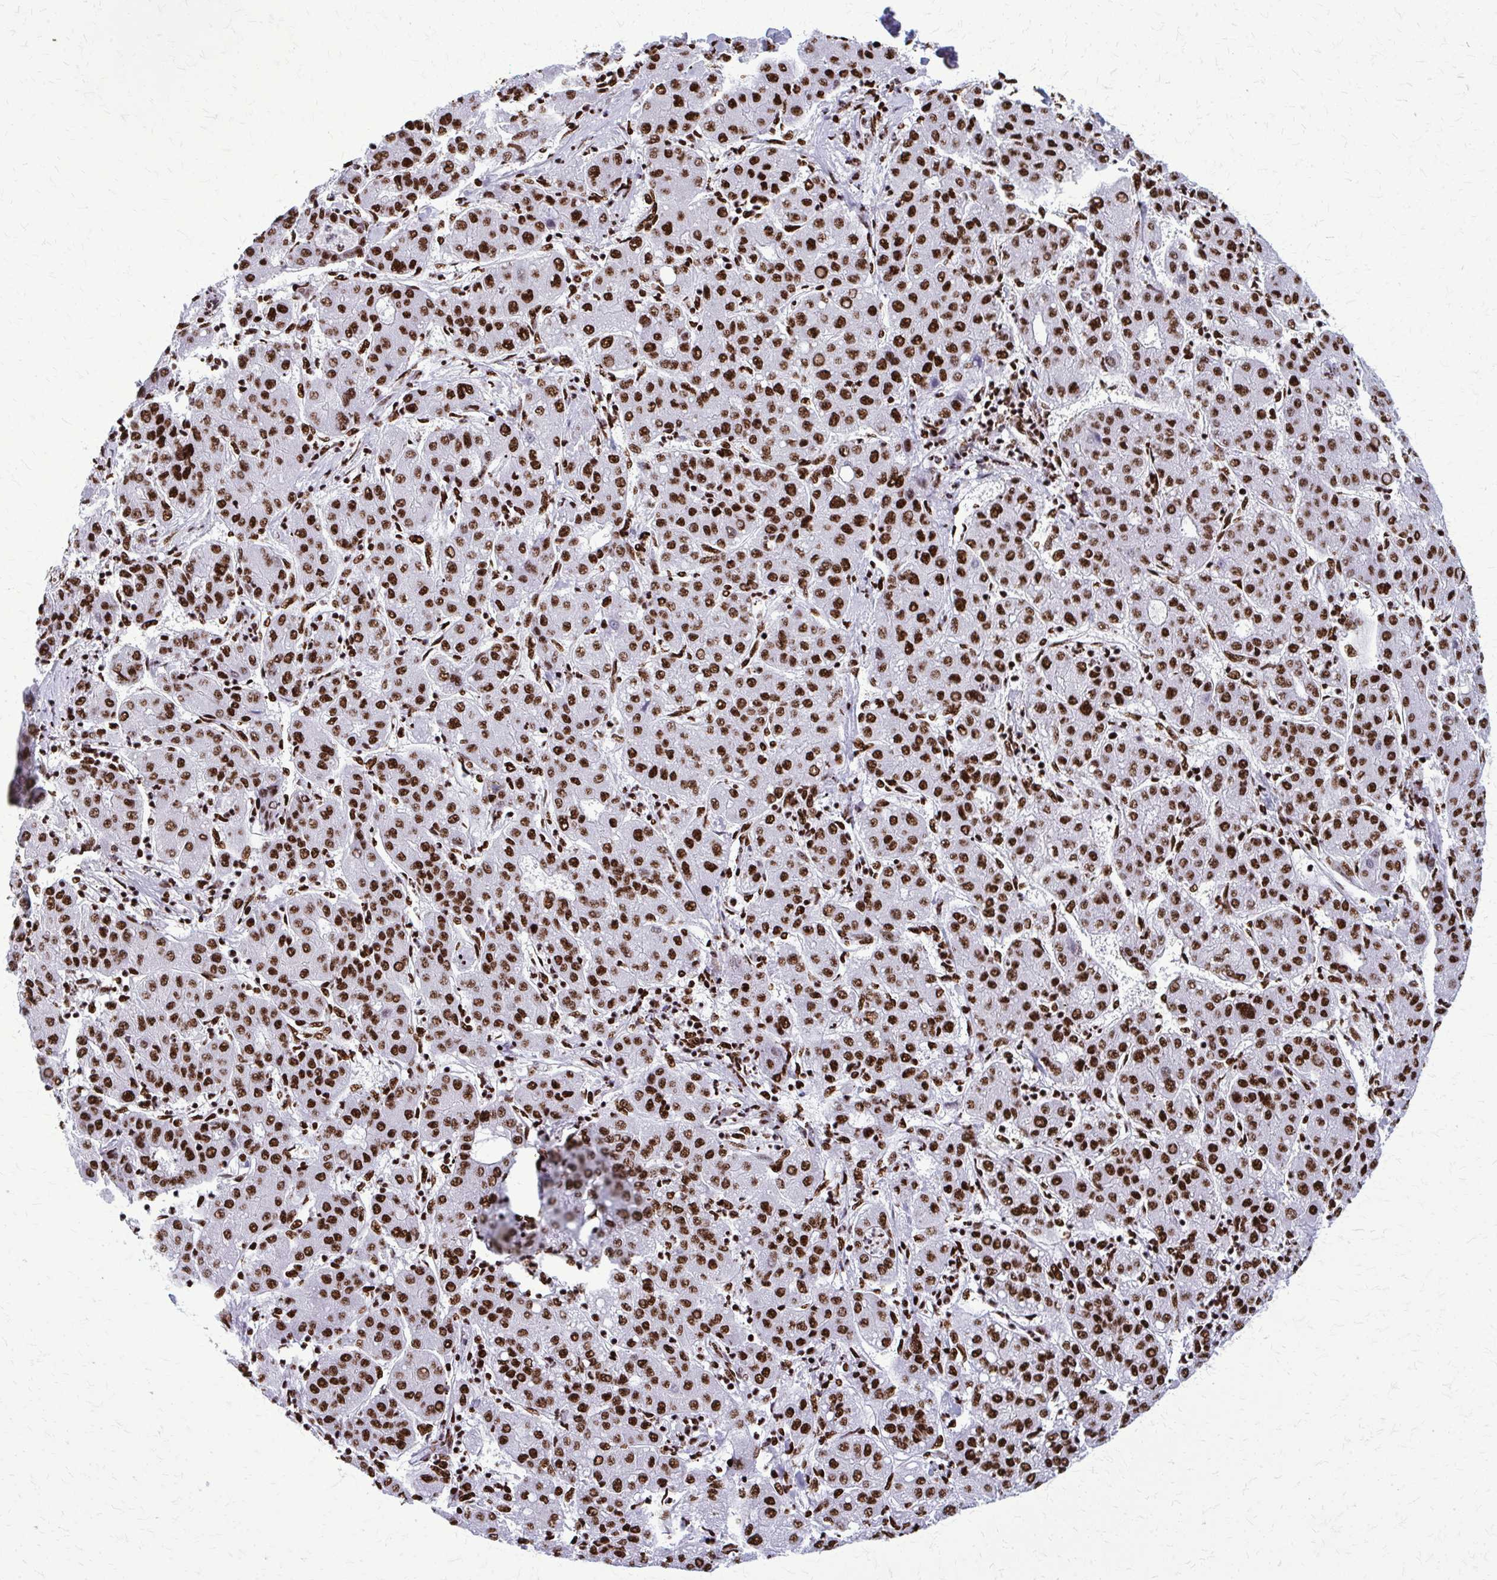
{"staining": {"intensity": "strong", "quantity": ">75%", "location": "nuclear"}, "tissue": "liver cancer", "cell_type": "Tumor cells", "image_type": "cancer", "snomed": [{"axis": "morphology", "description": "Carcinoma, Hepatocellular, NOS"}, {"axis": "topography", "description": "Liver"}], "caption": "Strong nuclear expression for a protein is appreciated in about >75% of tumor cells of liver hepatocellular carcinoma using IHC.", "gene": "SFPQ", "patient": {"sex": "male", "age": 65}}